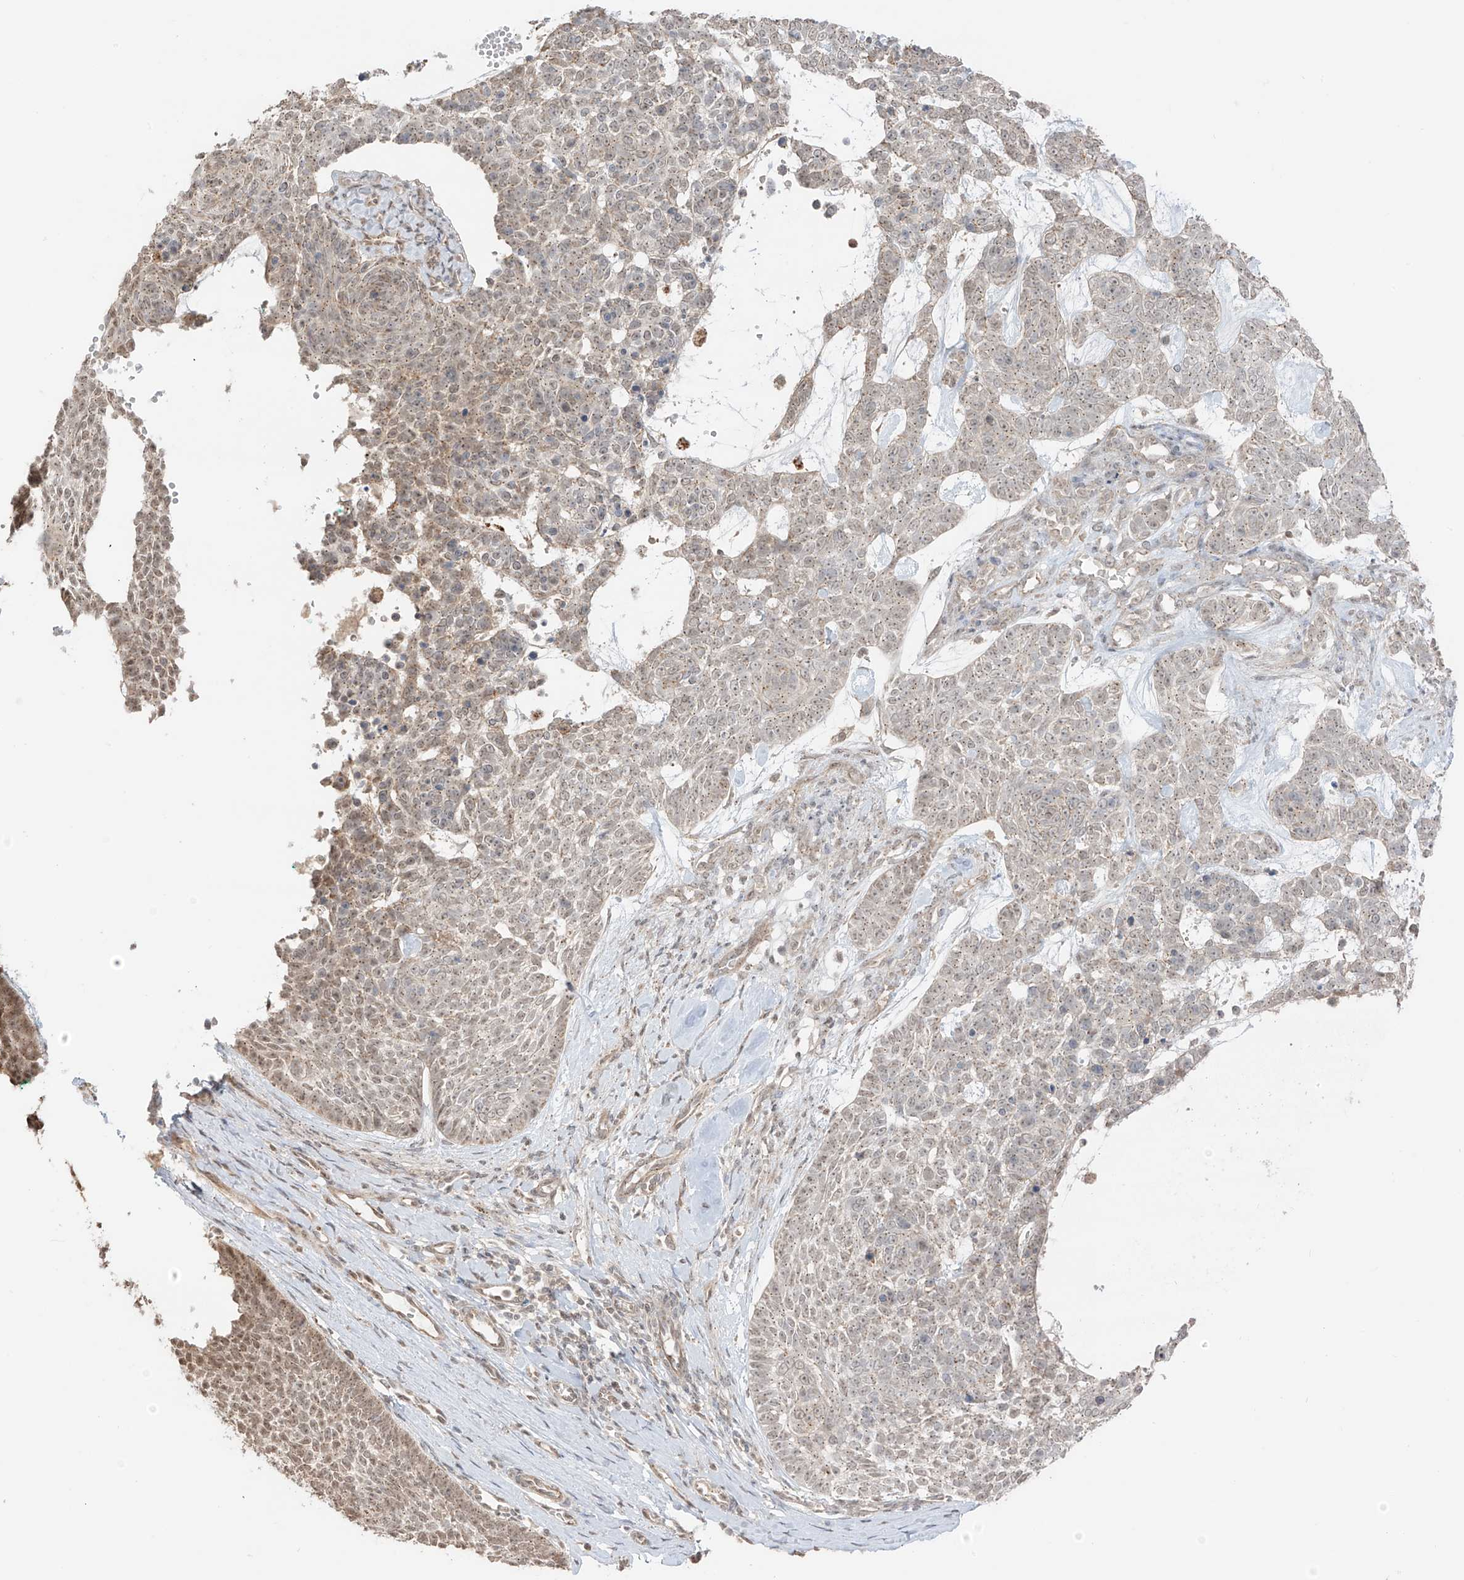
{"staining": {"intensity": "weak", "quantity": "25%-75%", "location": "cytoplasmic/membranous,nuclear"}, "tissue": "skin cancer", "cell_type": "Tumor cells", "image_type": "cancer", "snomed": [{"axis": "morphology", "description": "Basal cell carcinoma"}, {"axis": "topography", "description": "Skin"}], "caption": "Brown immunohistochemical staining in human skin basal cell carcinoma shows weak cytoplasmic/membranous and nuclear expression in about 25%-75% of tumor cells.", "gene": "N4BP3", "patient": {"sex": "female", "age": 81}}